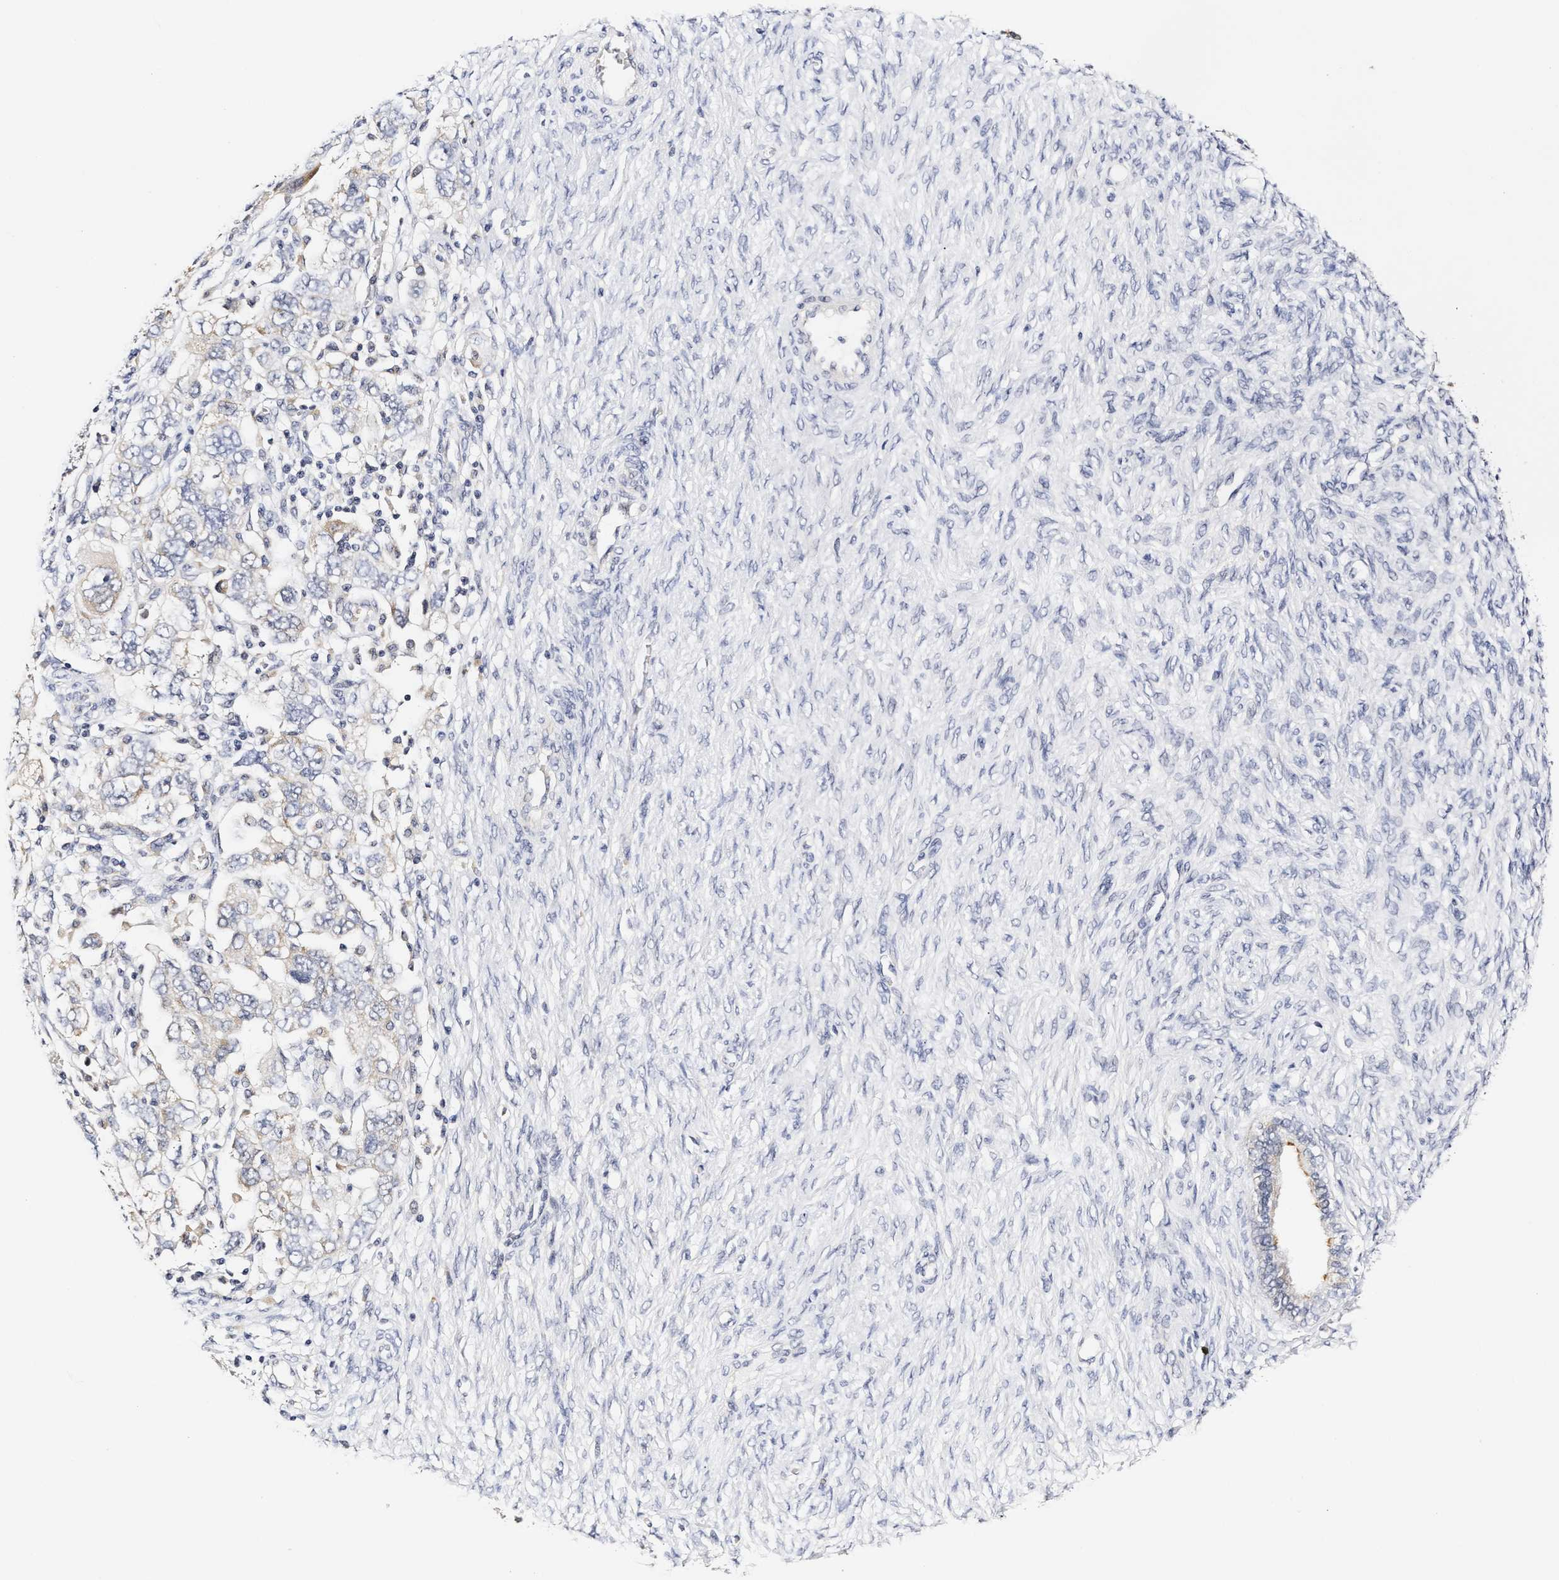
{"staining": {"intensity": "weak", "quantity": "<25%", "location": "cytoplasmic/membranous"}, "tissue": "ovarian cancer", "cell_type": "Tumor cells", "image_type": "cancer", "snomed": [{"axis": "morphology", "description": "Carcinoma, NOS"}, {"axis": "morphology", "description": "Cystadenocarcinoma, serous, NOS"}, {"axis": "topography", "description": "Ovary"}], "caption": "Tumor cells show no significant protein staining in ovarian cancer (carcinoma).", "gene": "RINT1", "patient": {"sex": "female", "age": 69}}